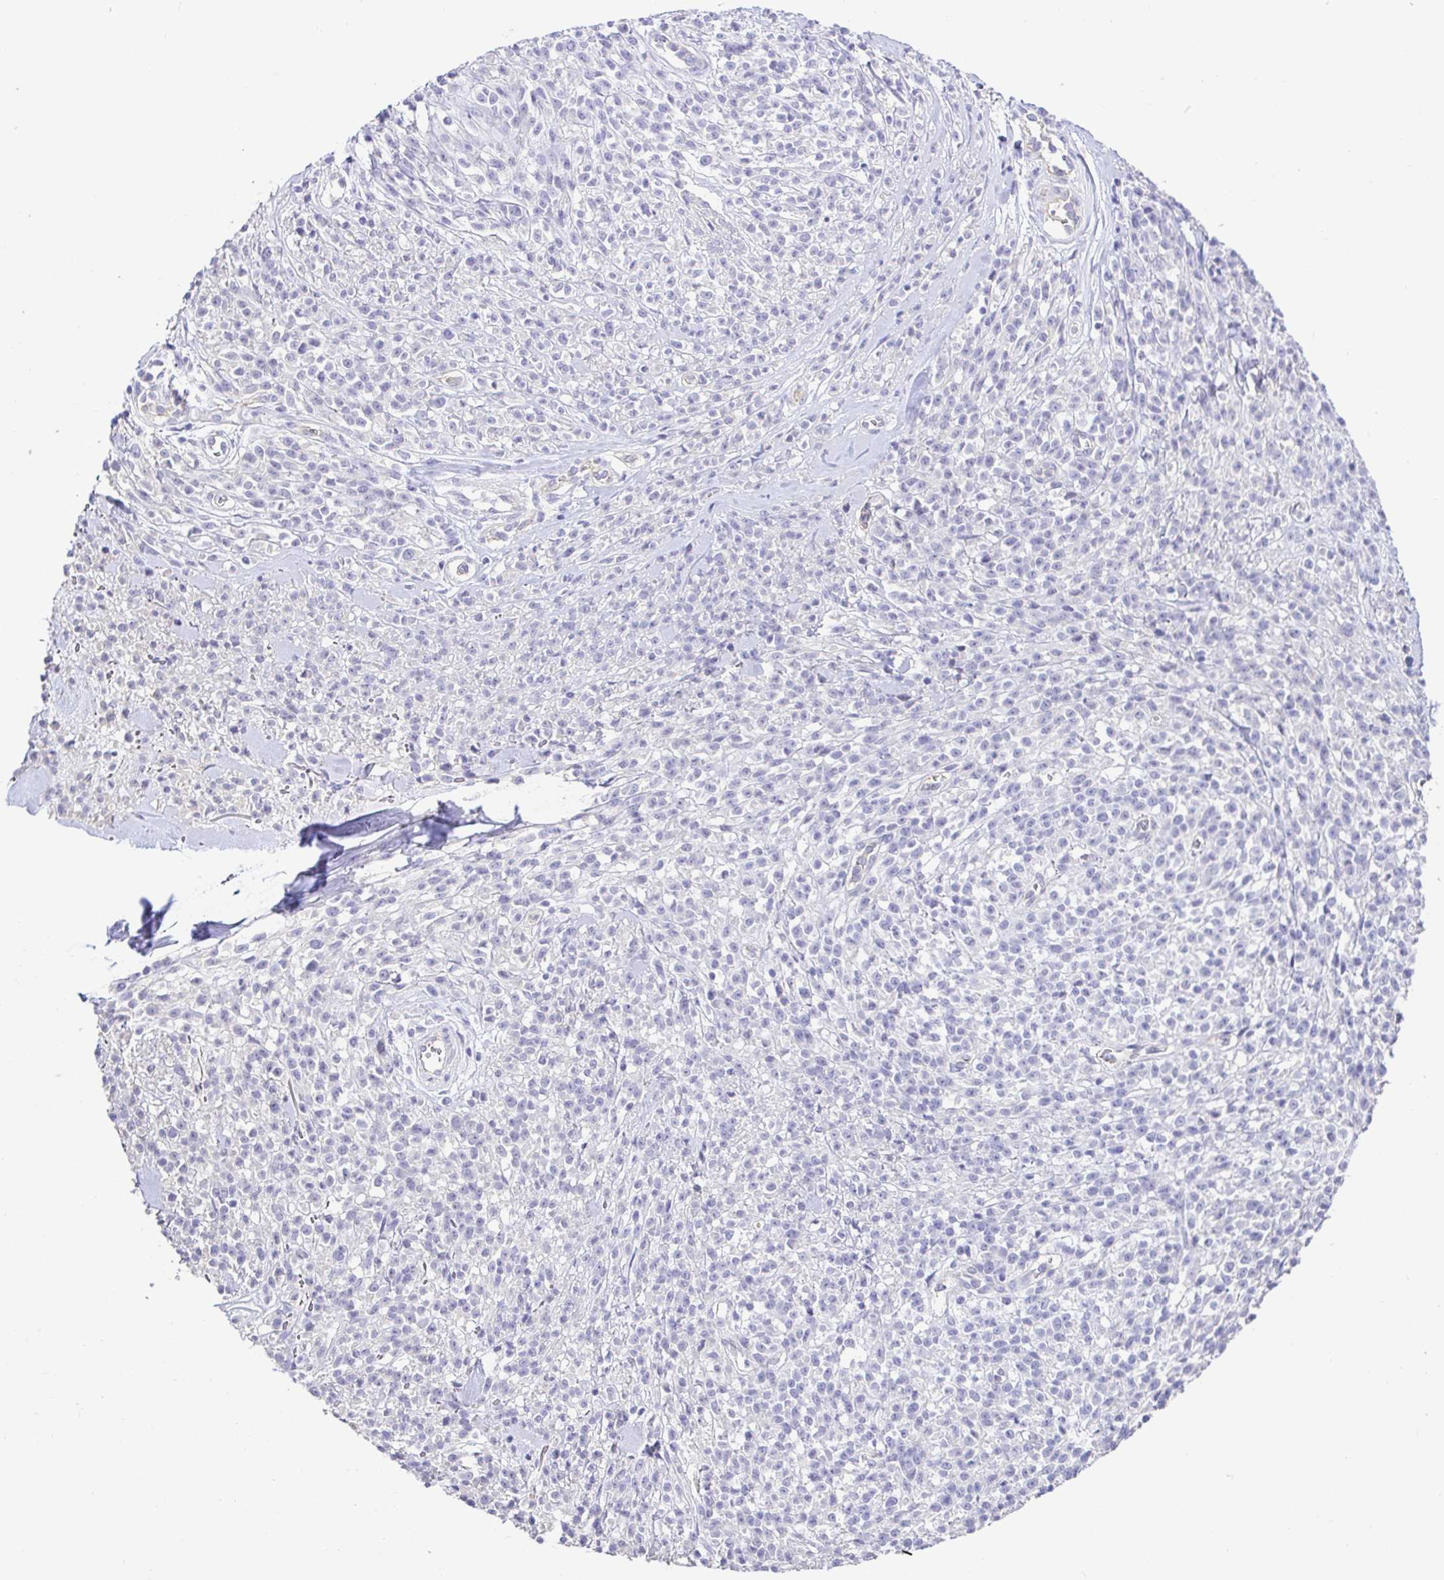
{"staining": {"intensity": "negative", "quantity": "none", "location": "none"}, "tissue": "melanoma", "cell_type": "Tumor cells", "image_type": "cancer", "snomed": [{"axis": "morphology", "description": "Malignant melanoma, NOS"}, {"axis": "topography", "description": "Skin"}, {"axis": "topography", "description": "Skin of trunk"}], "caption": "Melanoma stained for a protein using immunohistochemistry displays no staining tumor cells.", "gene": "CDO1", "patient": {"sex": "male", "age": 74}}